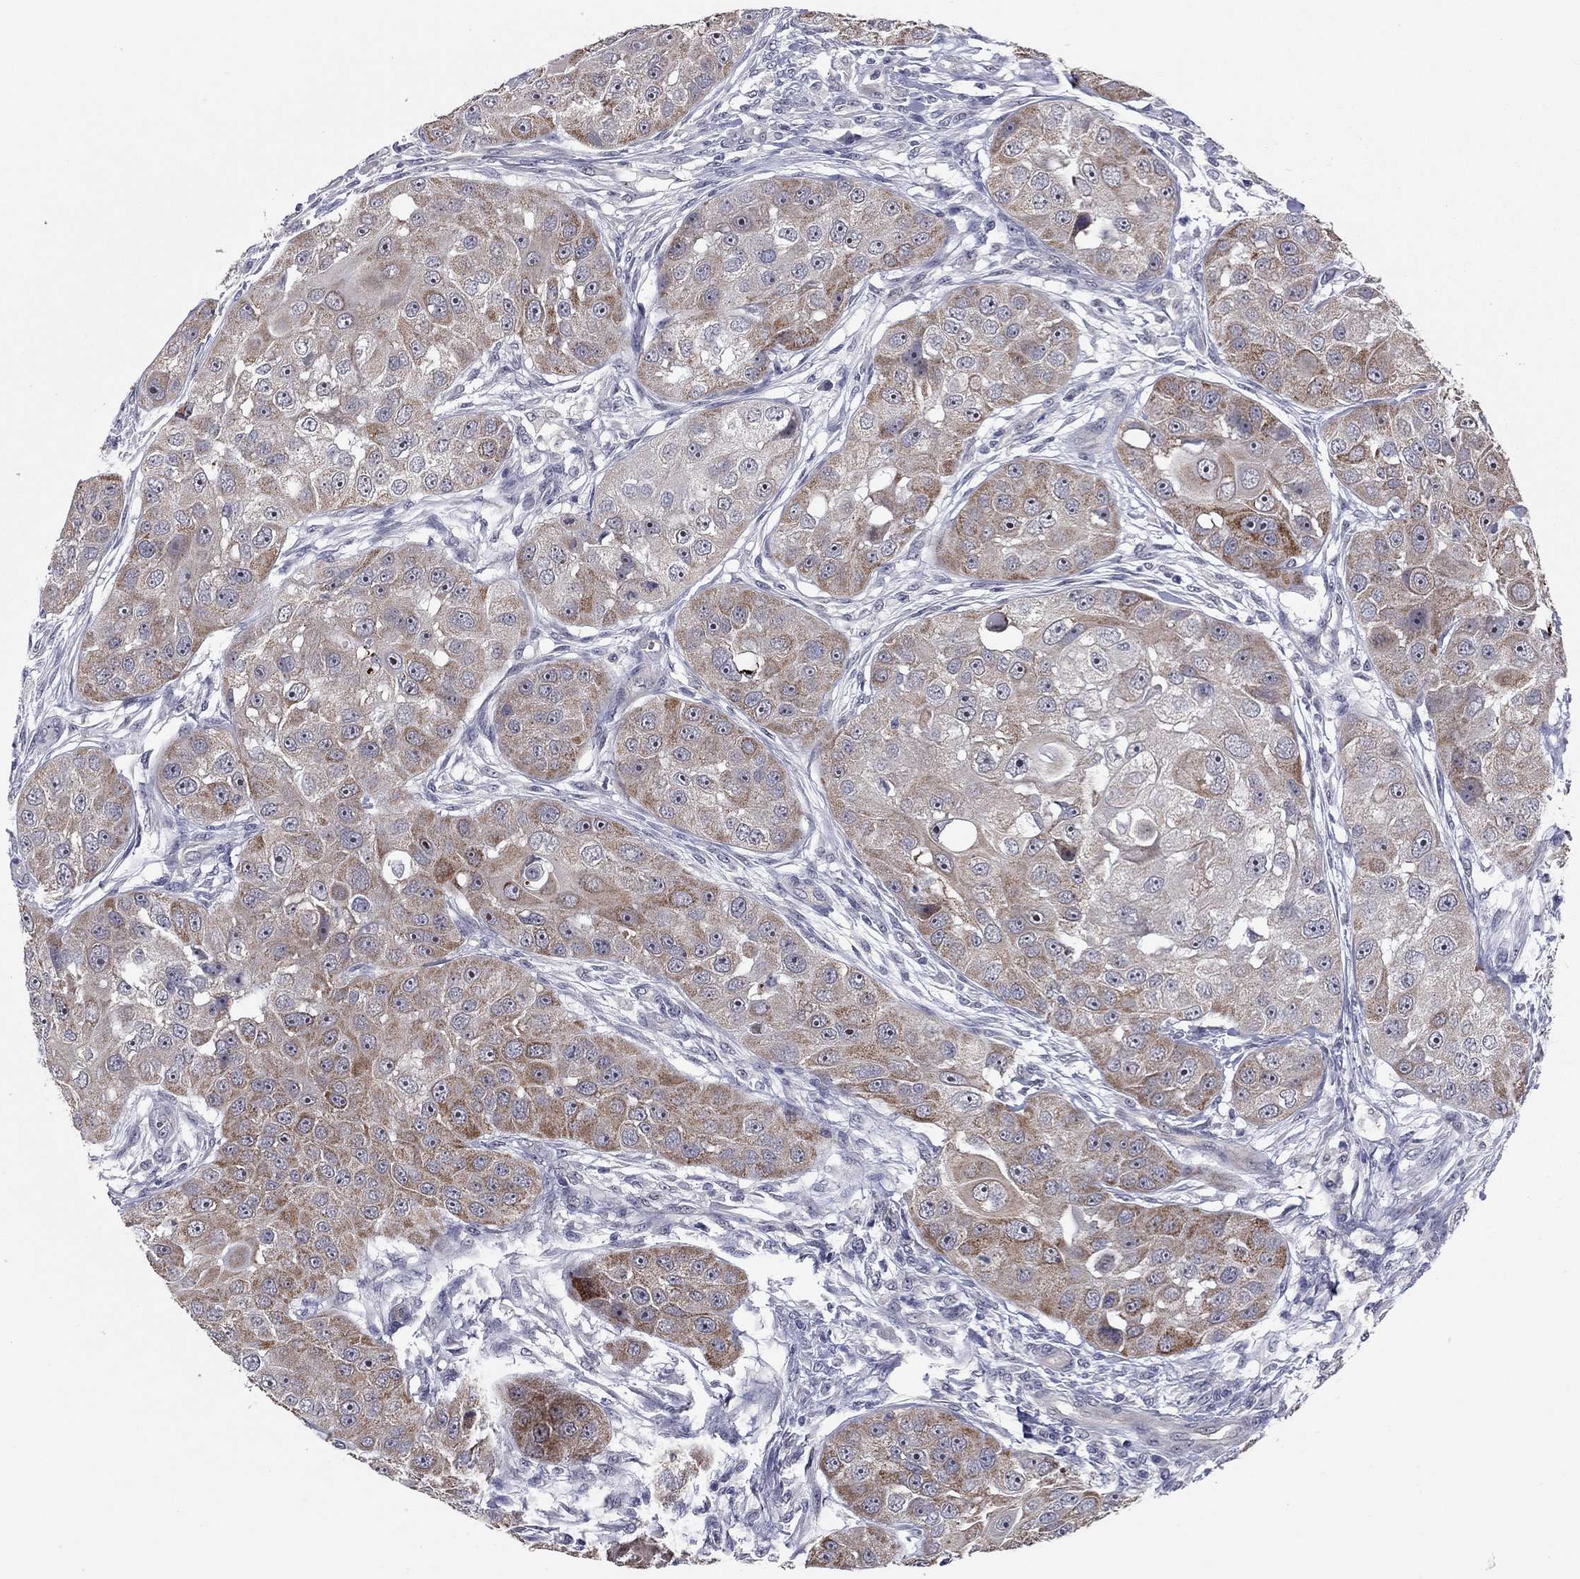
{"staining": {"intensity": "moderate", "quantity": ">75%", "location": "cytoplasmic/membranous"}, "tissue": "head and neck cancer", "cell_type": "Tumor cells", "image_type": "cancer", "snomed": [{"axis": "morphology", "description": "Squamous cell carcinoma, NOS"}, {"axis": "topography", "description": "Head-Neck"}], "caption": "Protein staining displays moderate cytoplasmic/membranous positivity in approximately >75% of tumor cells in head and neck cancer.", "gene": "SHOC2", "patient": {"sex": "male", "age": 51}}